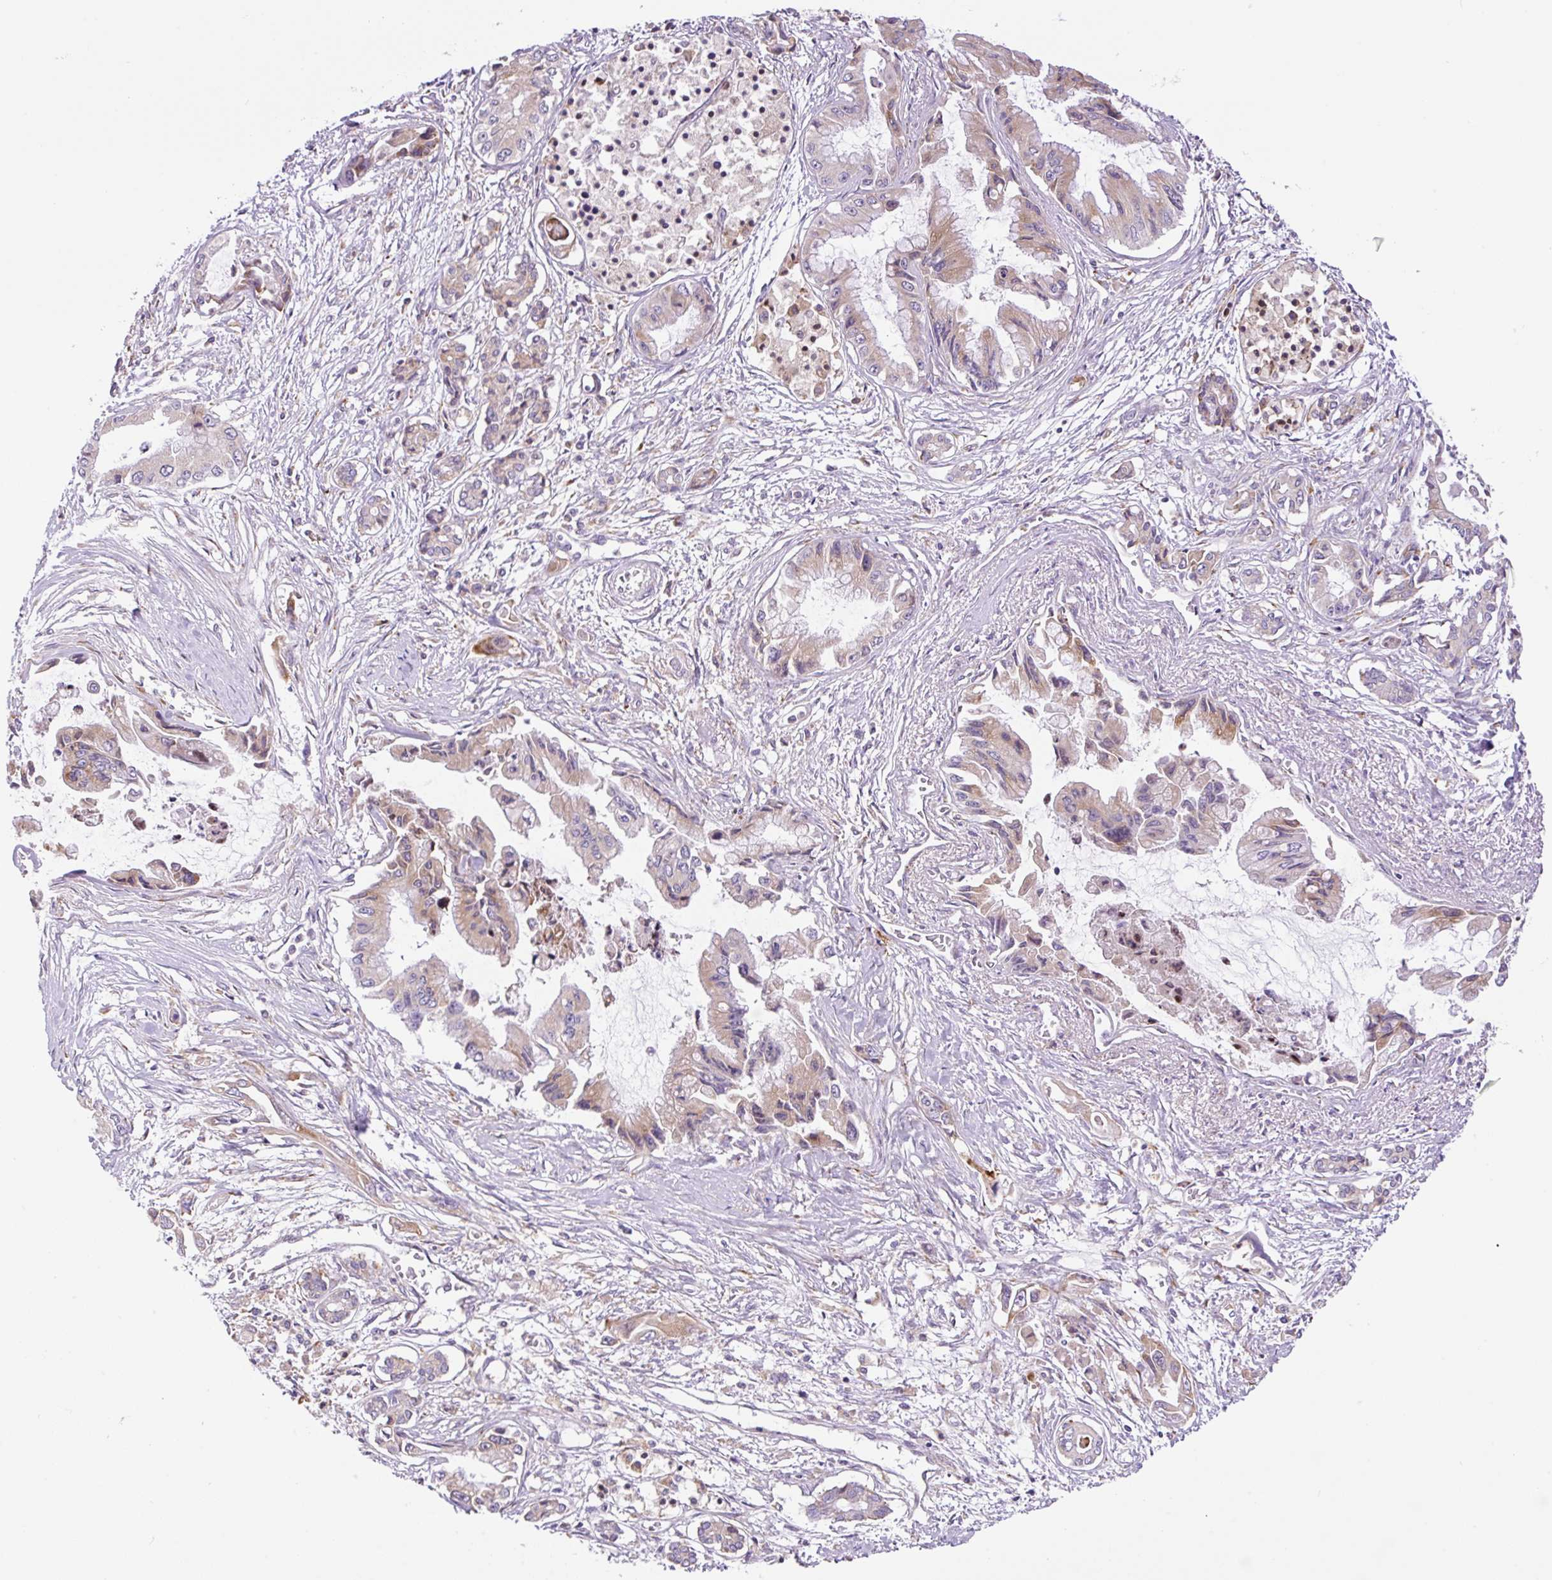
{"staining": {"intensity": "moderate", "quantity": "25%-75%", "location": "cytoplasmic/membranous"}, "tissue": "pancreatic cancer", "cell_type": "Tumor cells", "image_type": "cancer", "snomed": [{"axis": "morphology", "description": "Adenocarcinoma, NOS"}, {"axis": "topography", "description": "Pancreas"}], "caption": "Approximately 25%-75% of tumor cells in human pancreatic cancer demonstrate moderate cytoplasmic/membranous protein expression as visualized by brown immunohistochemical staining.", "gene": "POFUT1", "patient": {"sex": "male", "age": 84}}